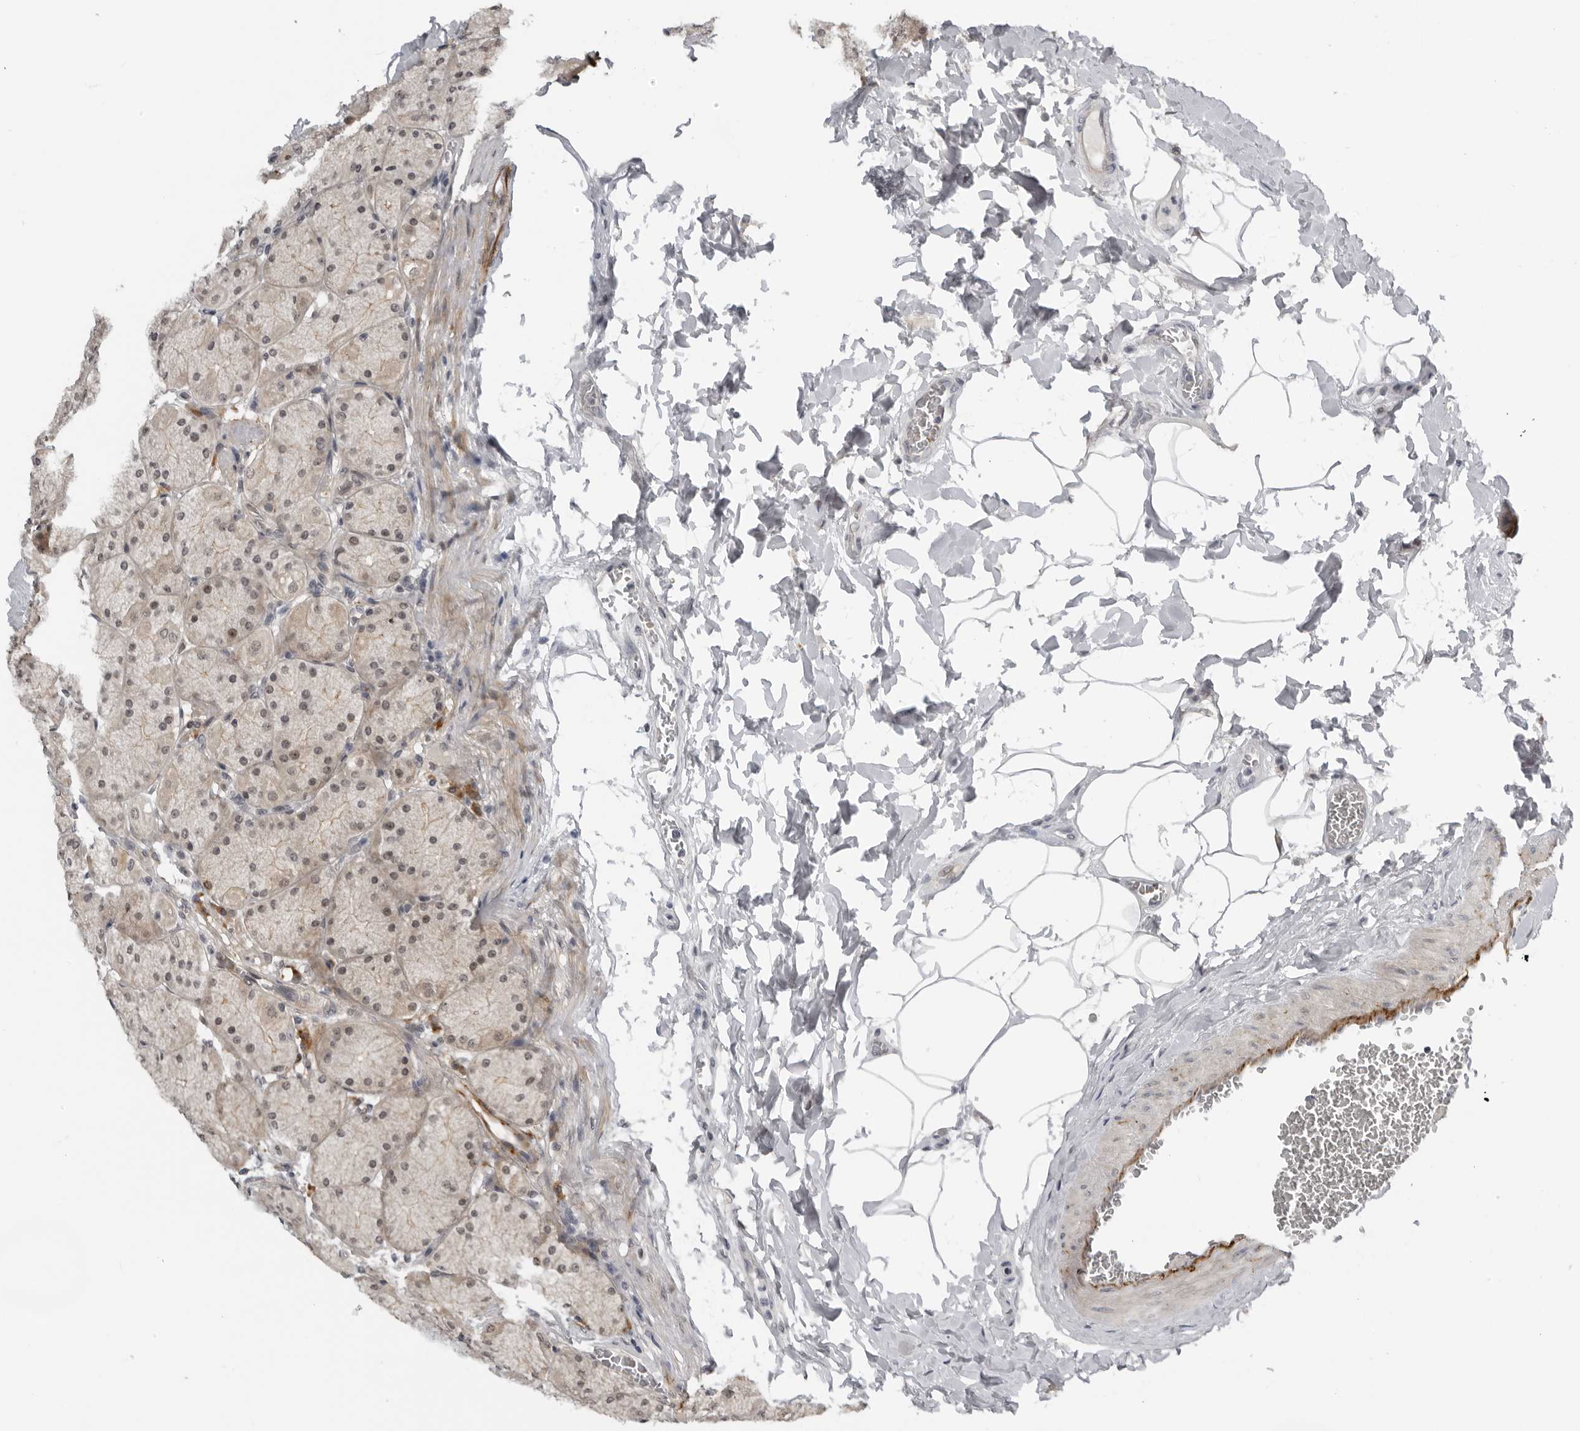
{"staining": {"intensity": "moderate", "quantity": ">75%", "location": "nuclear"}, "tissue": "stomach", "cell_type": "Glandular cells", "image_type": "normal", "snomed": [{"axis": "morphology", "description": "Normal tissue, NOS"}, {"axis": "topography", "description": "Stomach, upper"}], "caption": "A brown stain shows moderate nuclear positivity of a protein in glandular cells of benign human stomach. (Brightfield microscopy of DAB IHC at high magnification).", "gene": "ALPK2", "patient": {"sex": "female", "age": 56}}